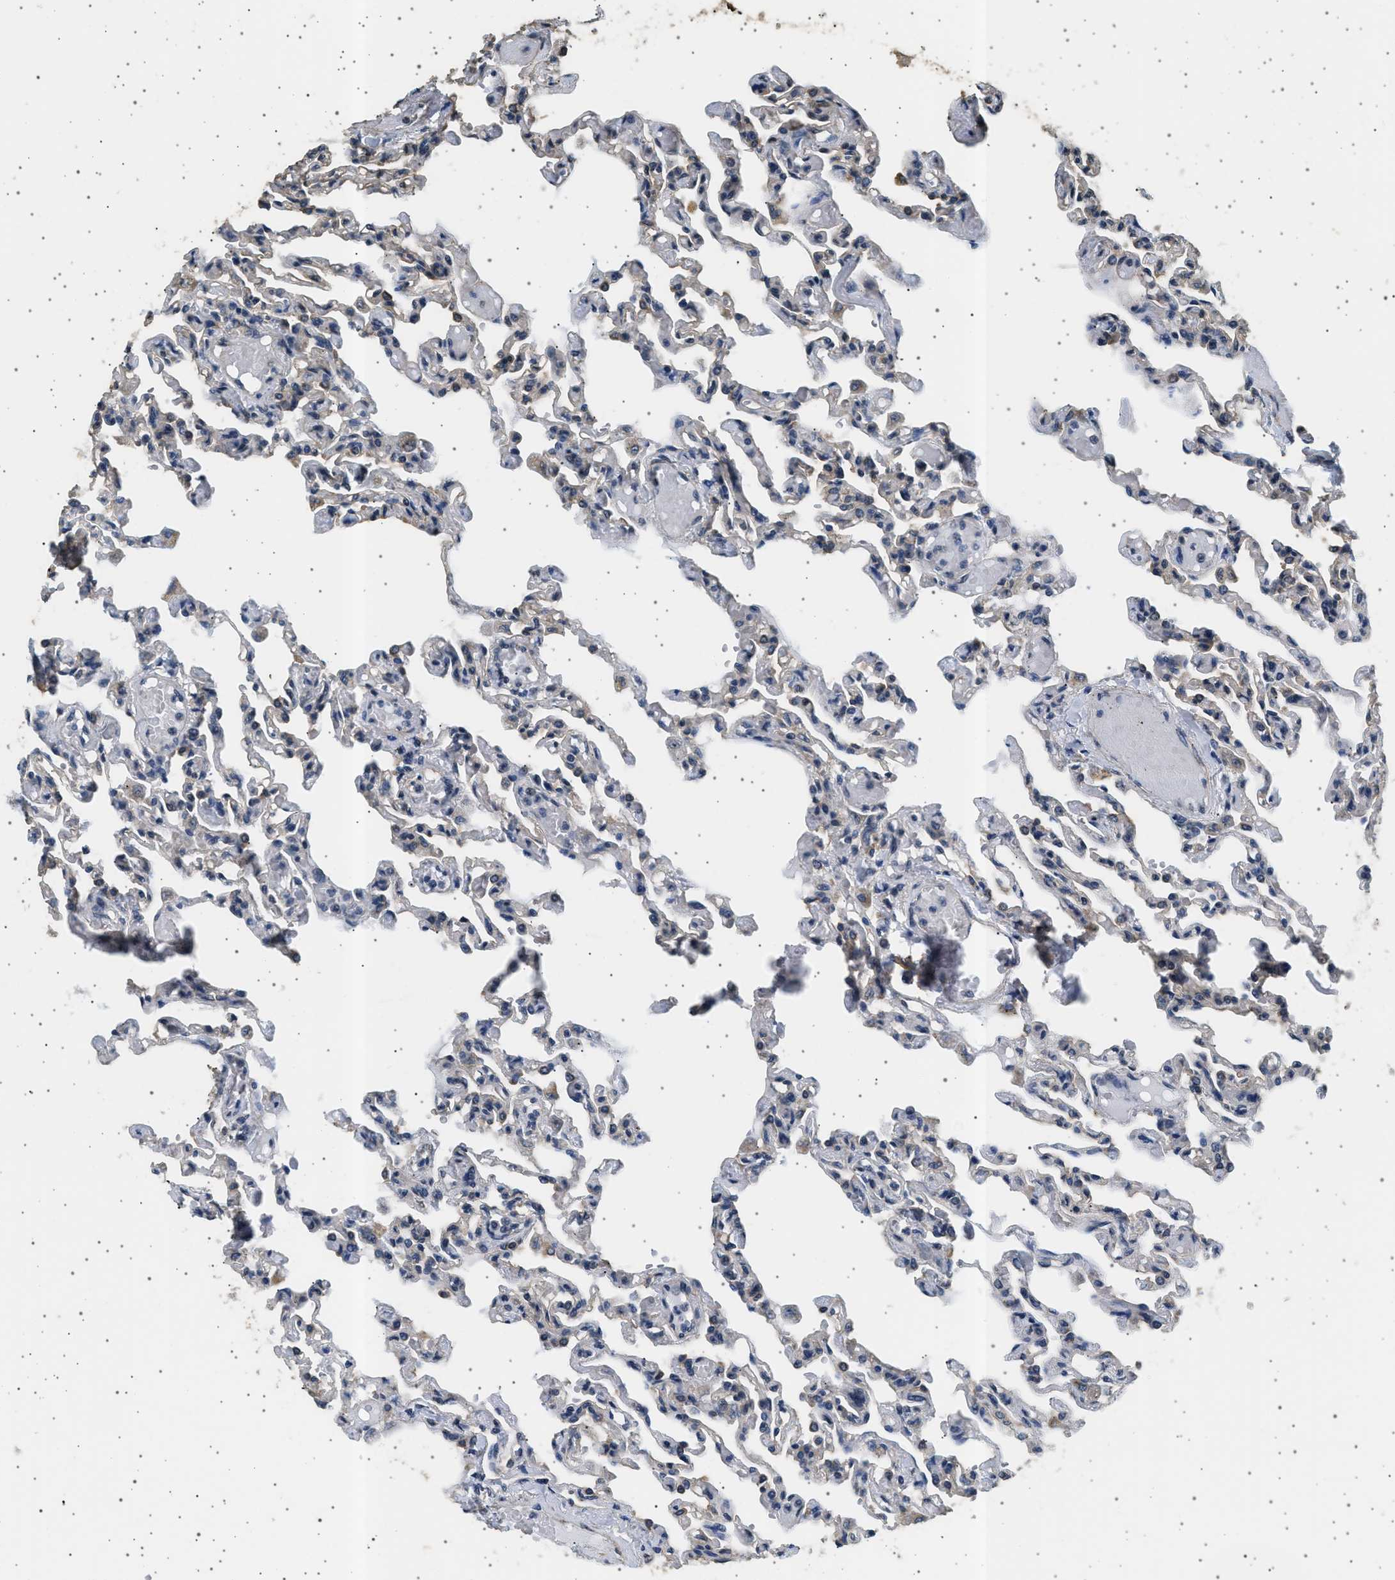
{"staining": {"intensity": "negative", "quantity": "none", "location": "none"}, "tissue": "lung", "cell_type": "Alveolar cells", "image_type": "normal", "snomed": [{"axis": "morphology", "description": "Normal tissue, NOS"}, {"axis": "topography", "description": "Lung"}], "caption": "An immunohistochemistry histopathology image of benign lung is shown. There is no staining in alveolar cells of lung.", "gene": "KCNA4", "patient": {"sex": "male", "age": 21}}